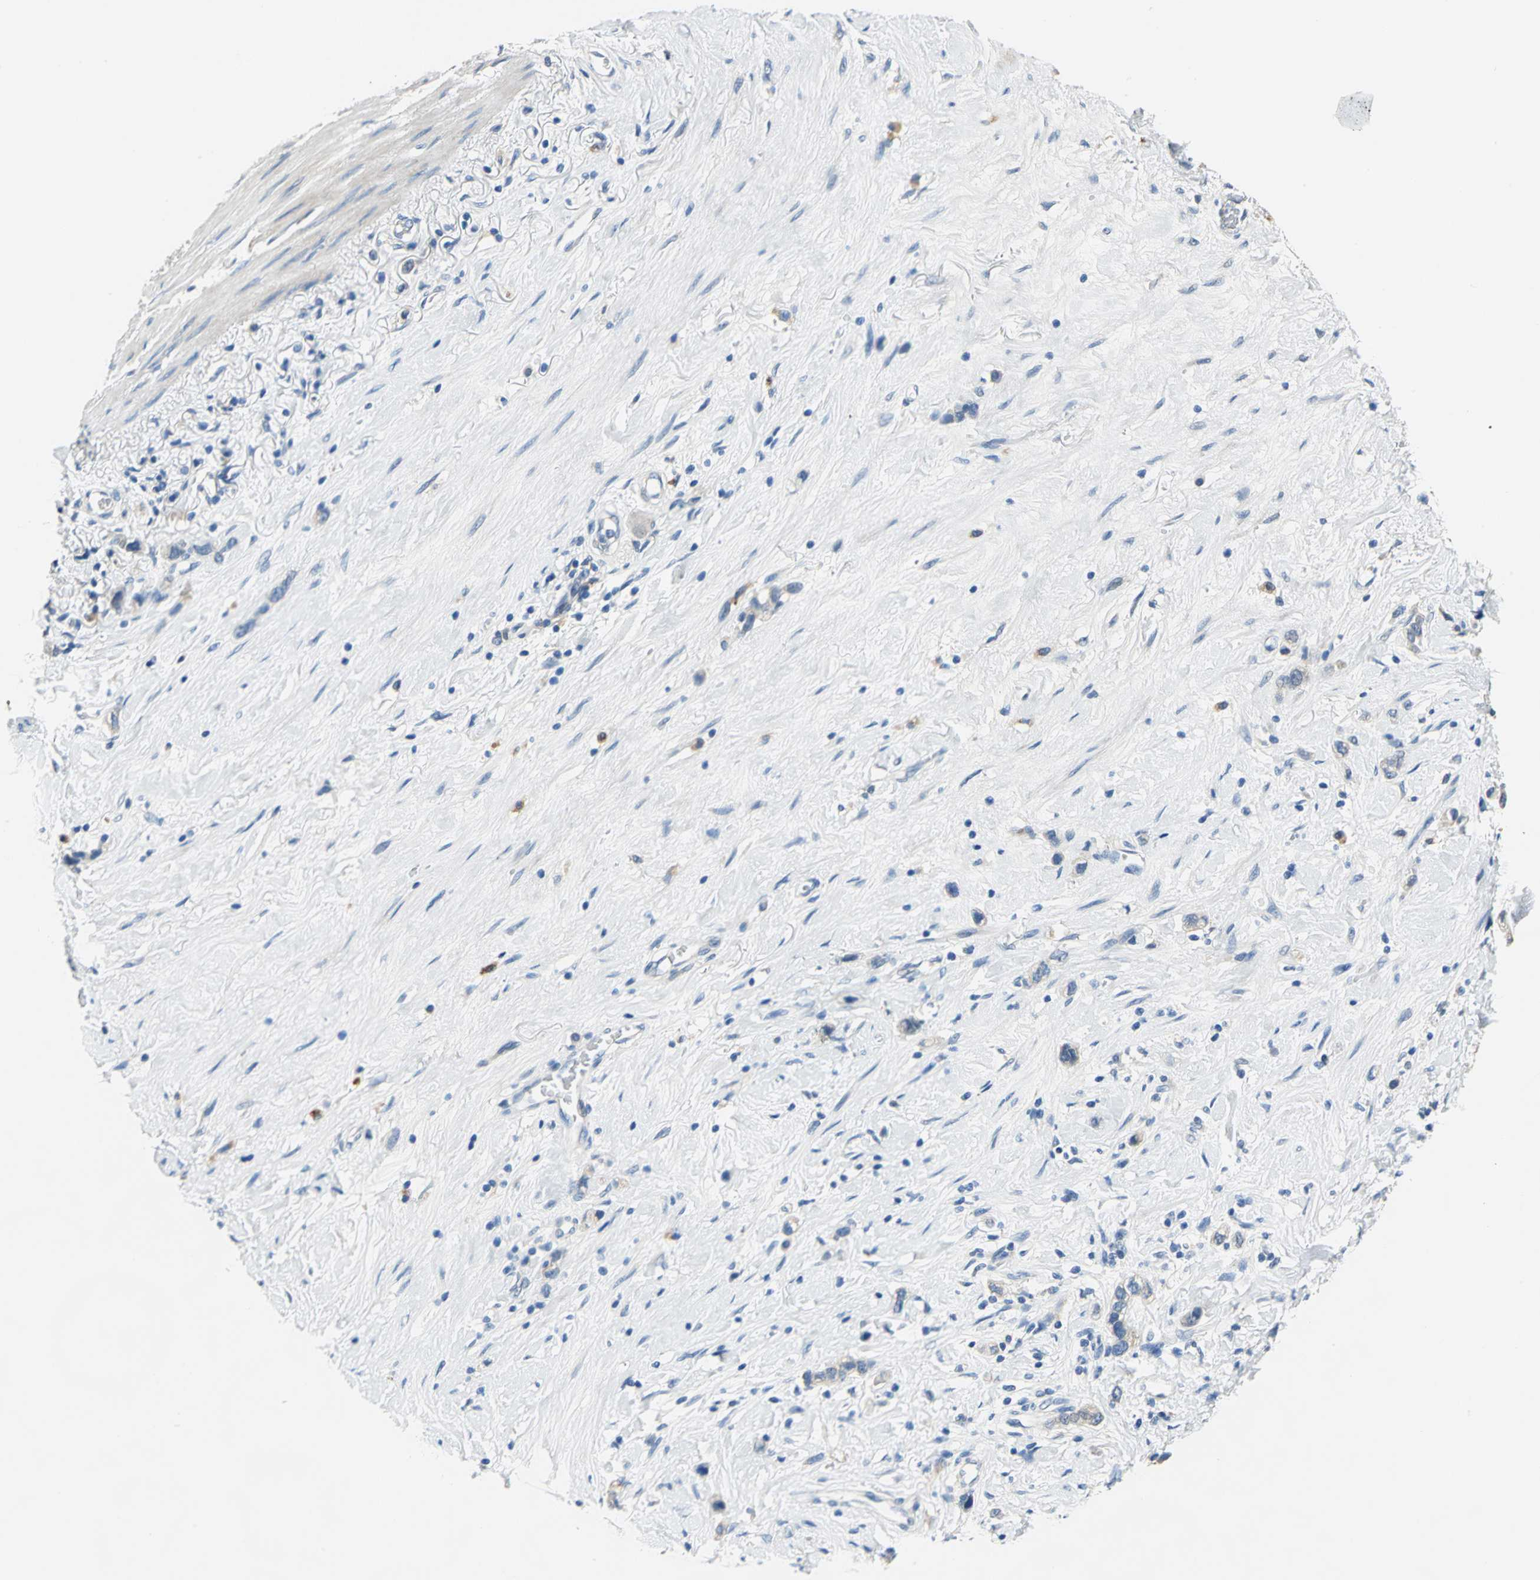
{"staining": {"intensity": "weak", "quantity": "25%-75%", "location": "cytoplasmic/membranous"}, "tissue": "stomach cancer", "cell_type": "Tumor cells", "image_type": "cancer", "snomed": [{"axis": "morphology", "description": "Normal tissue, NOS"}, {"axis": "morphology", "description": "Adenocarcinoma, NOS"}, {"axis": "morphology", "description": "Adenocarcinoma, High grade"}, {"axis": "topography", "description": "Stomach, upper"}, {"axis": "topography", "description": "Stomach"}], "caption": "About 25%-75% of tumor cells in human stomach adenocarcinoma exhibit weak cytoplasmic/membranous protein staining as visualized by brown immunohistochemical staining.", "gene": "RASD2", "patient": {"sex": "female", "age": 65}}